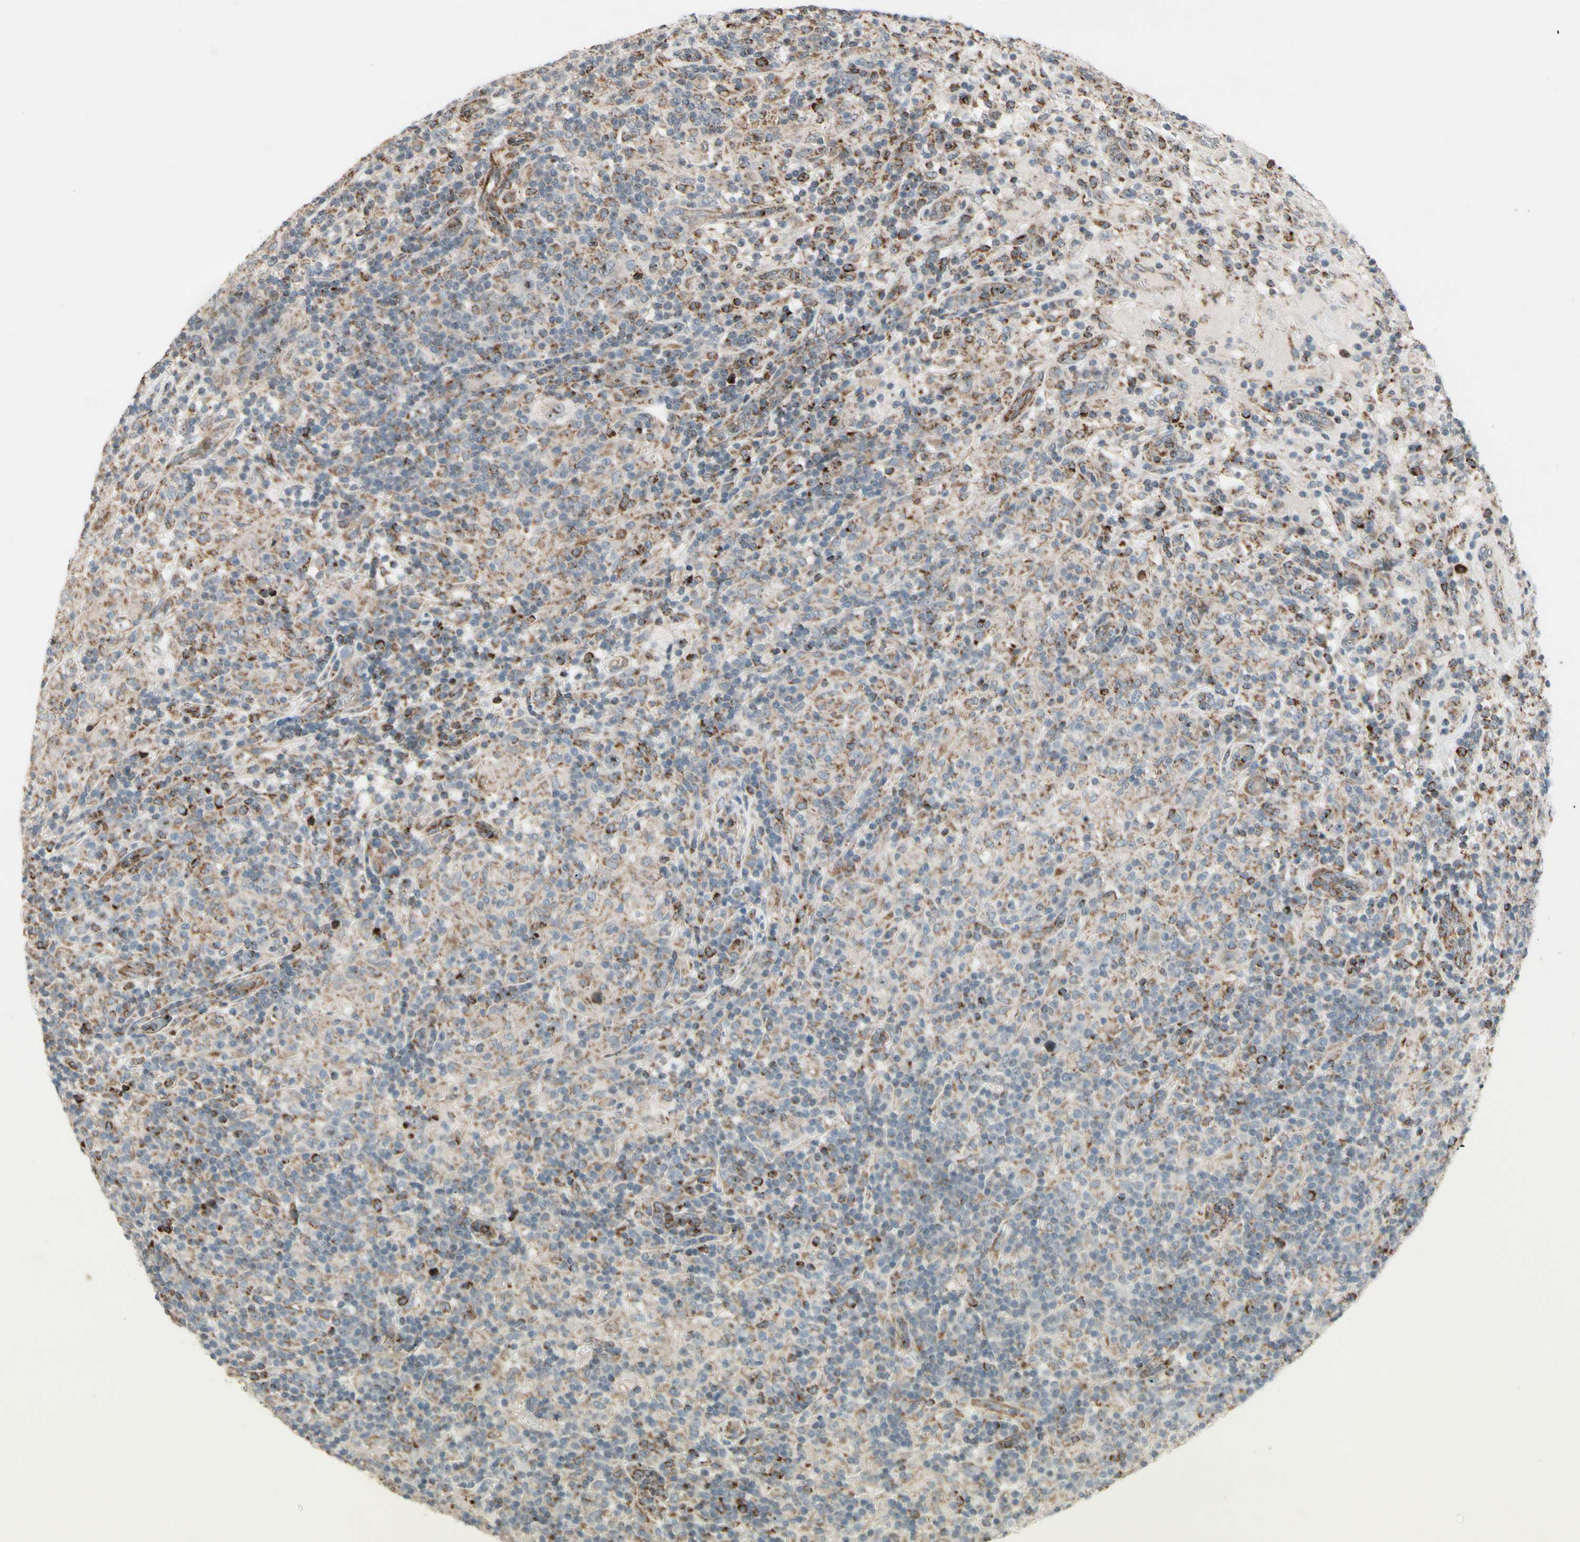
{"staining": {"intensity": "weak", "quantity": ">75%", "location": "cytoplasmic/membranous"}, "tissue": "lymphoma", "cell_type": "Tumor cells", "image_type": "cancer", "snomed": [{"axis": "morphology", "description": "Hodgkin's disease, NOS"}, {"axis": "topography", "description": "Lymph node"}], "caption": "There is low levels of weak cytoplasmic/membranous staining in tumor cells of Hodgkin's disease, as demonstrated by immunohistochemical staining (brown color).", "gene": "CPT1A", "patient": {"sex": "male", "age": 70}}